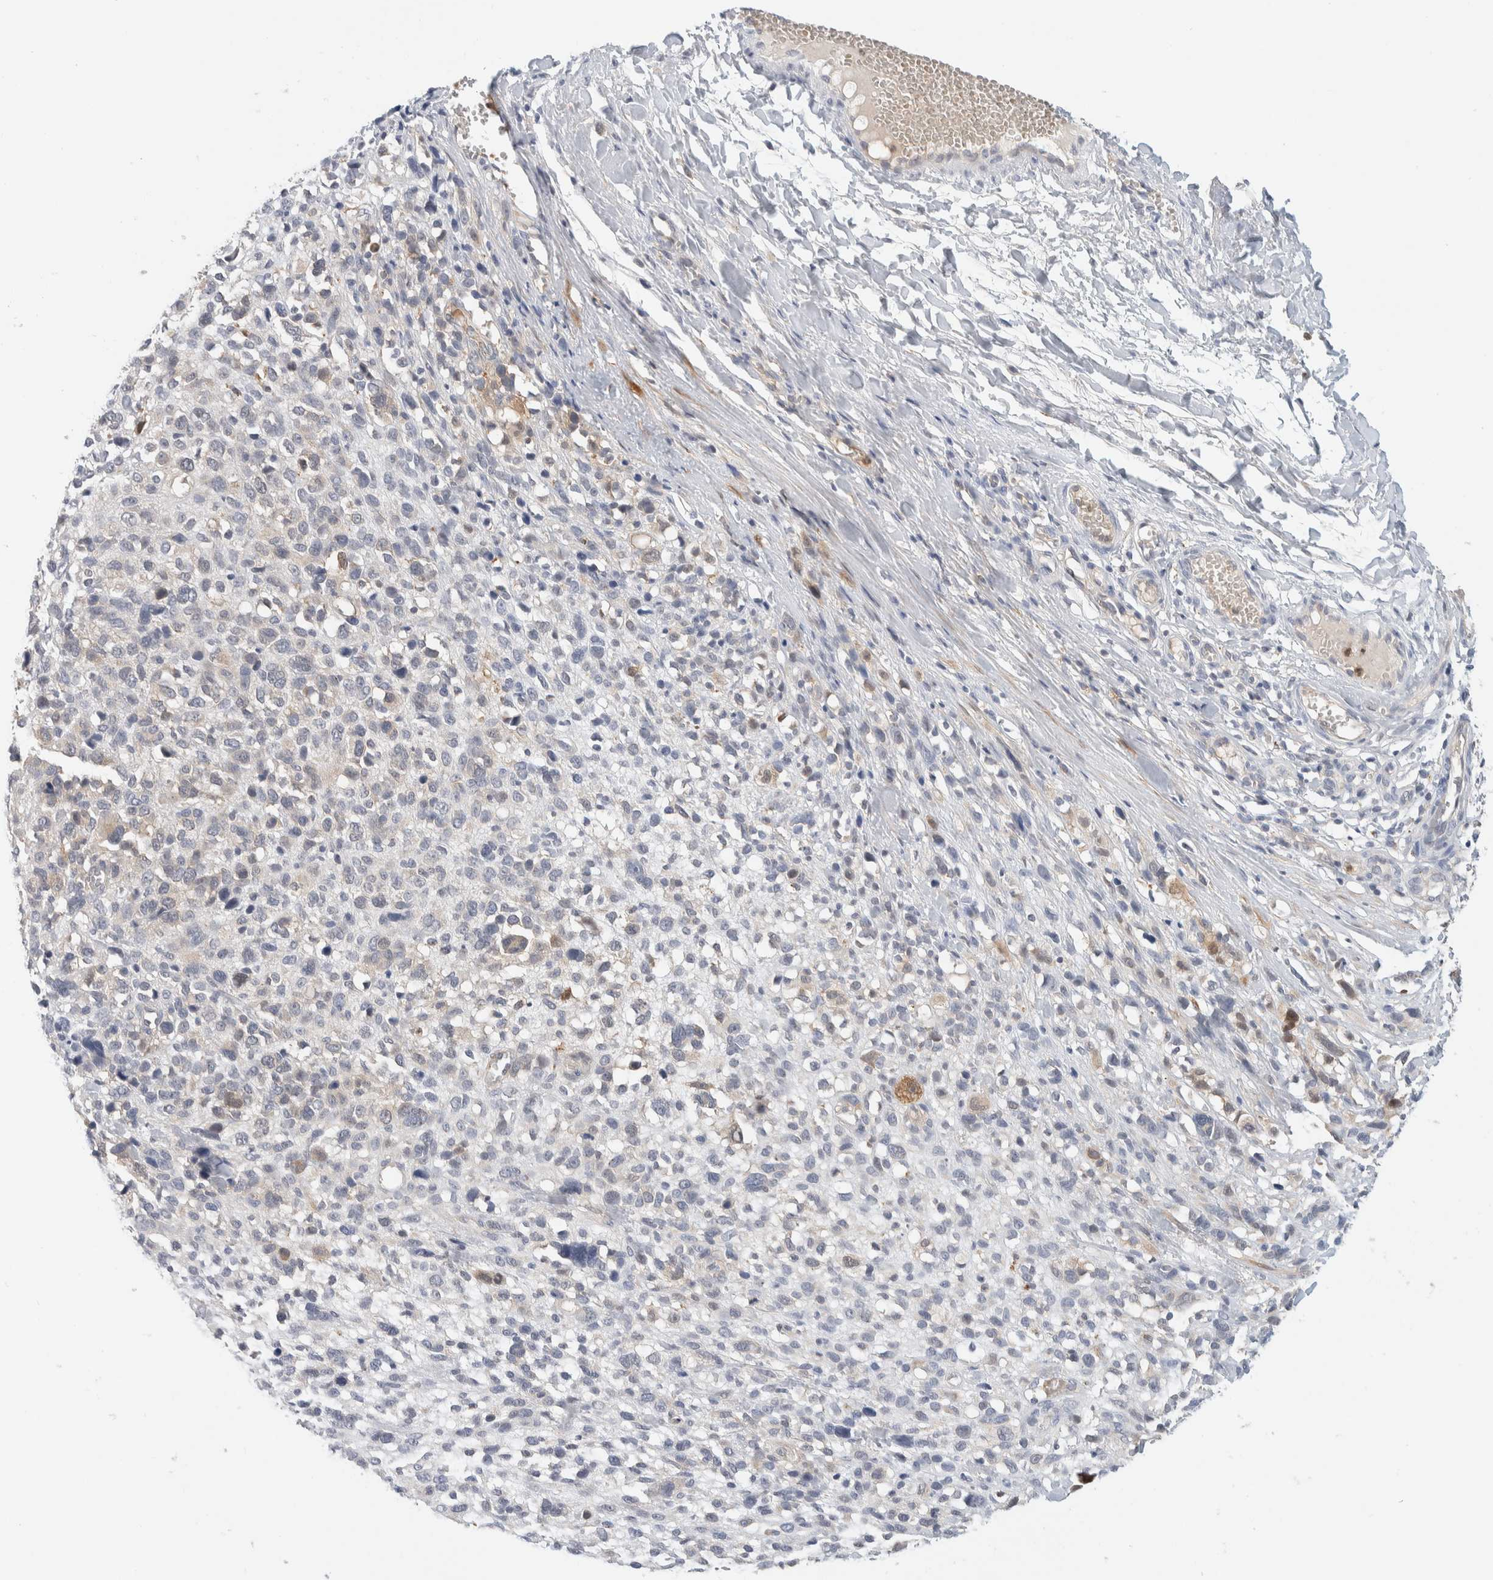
{"staining": {"intensity": "negative", "quantity": "none", "location": "none"}, "tissue": "melanoma", "cell_type": "Tumor cells", "image_type": "cancer", "snomed": [{"axis": "morphology", "description": "Malignant melanoma, NOS"}, {"axis": "topography", "description": "Skin"}], "caption": "Photomicrograph shows no significant protein staining in tumor cells of malignant melanoma.", "gene": "GCLM", "patient": {"sex": "female", "age": 55}}